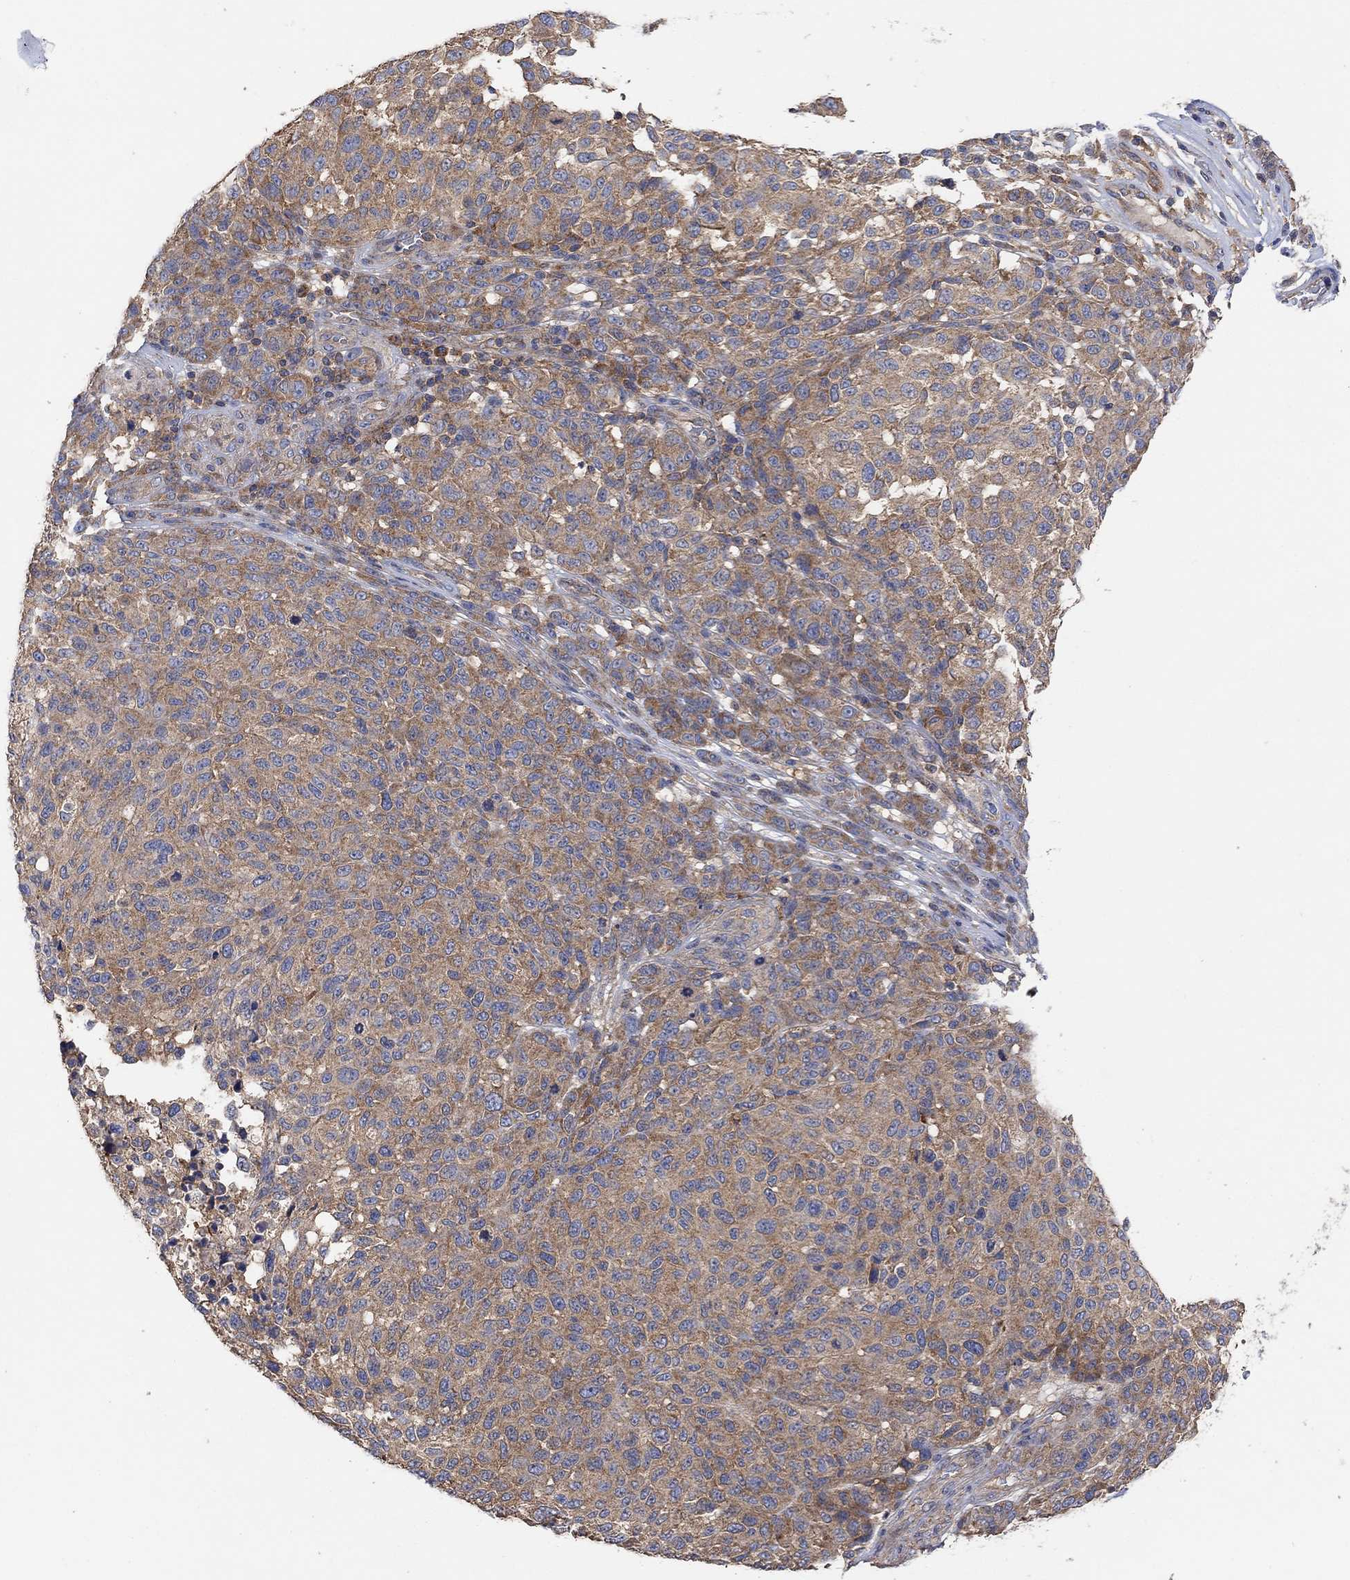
{"staining": {"intensity": "moderate", "quantity": "25%-75%", "location": "cytoplasmic/membranous"}, "tissue": "melanoma", "cell_type": "Tumor cells", "image_type": "cancer", "snomed": [{"axis": "morphology", "description": "Malignant melanoma, NOS"}, {"axis": "topography", "description": "Skin"}], "caption": "Melanoma stained with DAB (3,3'-diaminobenzidine) immunohistochemistry exhibits medium levels of moderate cytoplasmic/membranous positivity in about 25%-75% of tumor cells.", "gene": "BLOC1S3", "patient": {"sex": "male", "age": 59}}